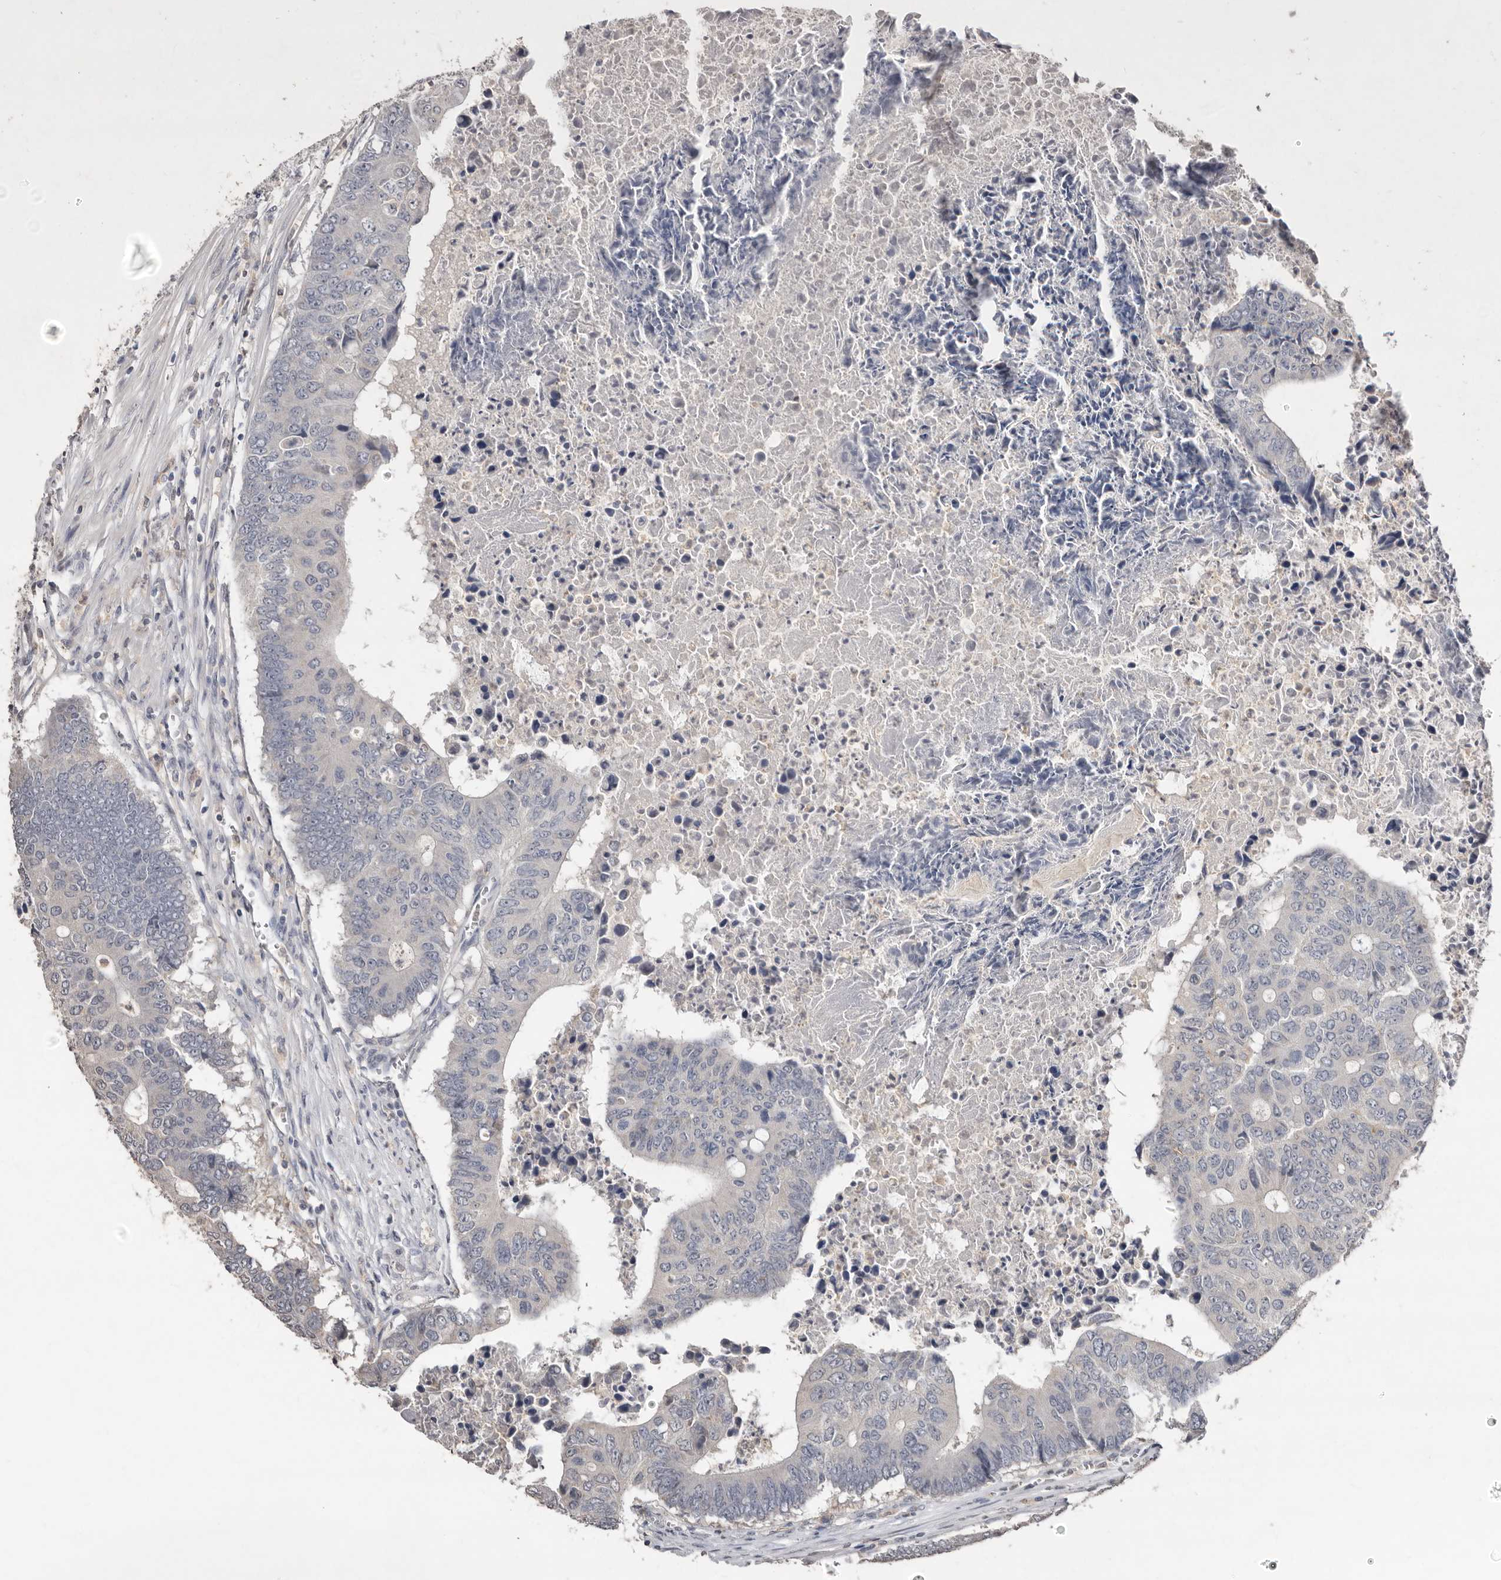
{"staining": {"intensity": "negative", "quantity": "none", "location": "none"}, "tissue": "colorectal cancer", "cell_type": "Tumor cells", "image_type": "cancer", "snomed": [{"axis": "morphology", "description": "Adenocarcinoma, NOS"}, {"axis": "topography", "description": "Colon"}], "caption": "The image shows no staining of tumor cells in colorectal adenocarcinoma.", "gene": "SULT1E1", "patient": {"sex": "male", "age": 87}}